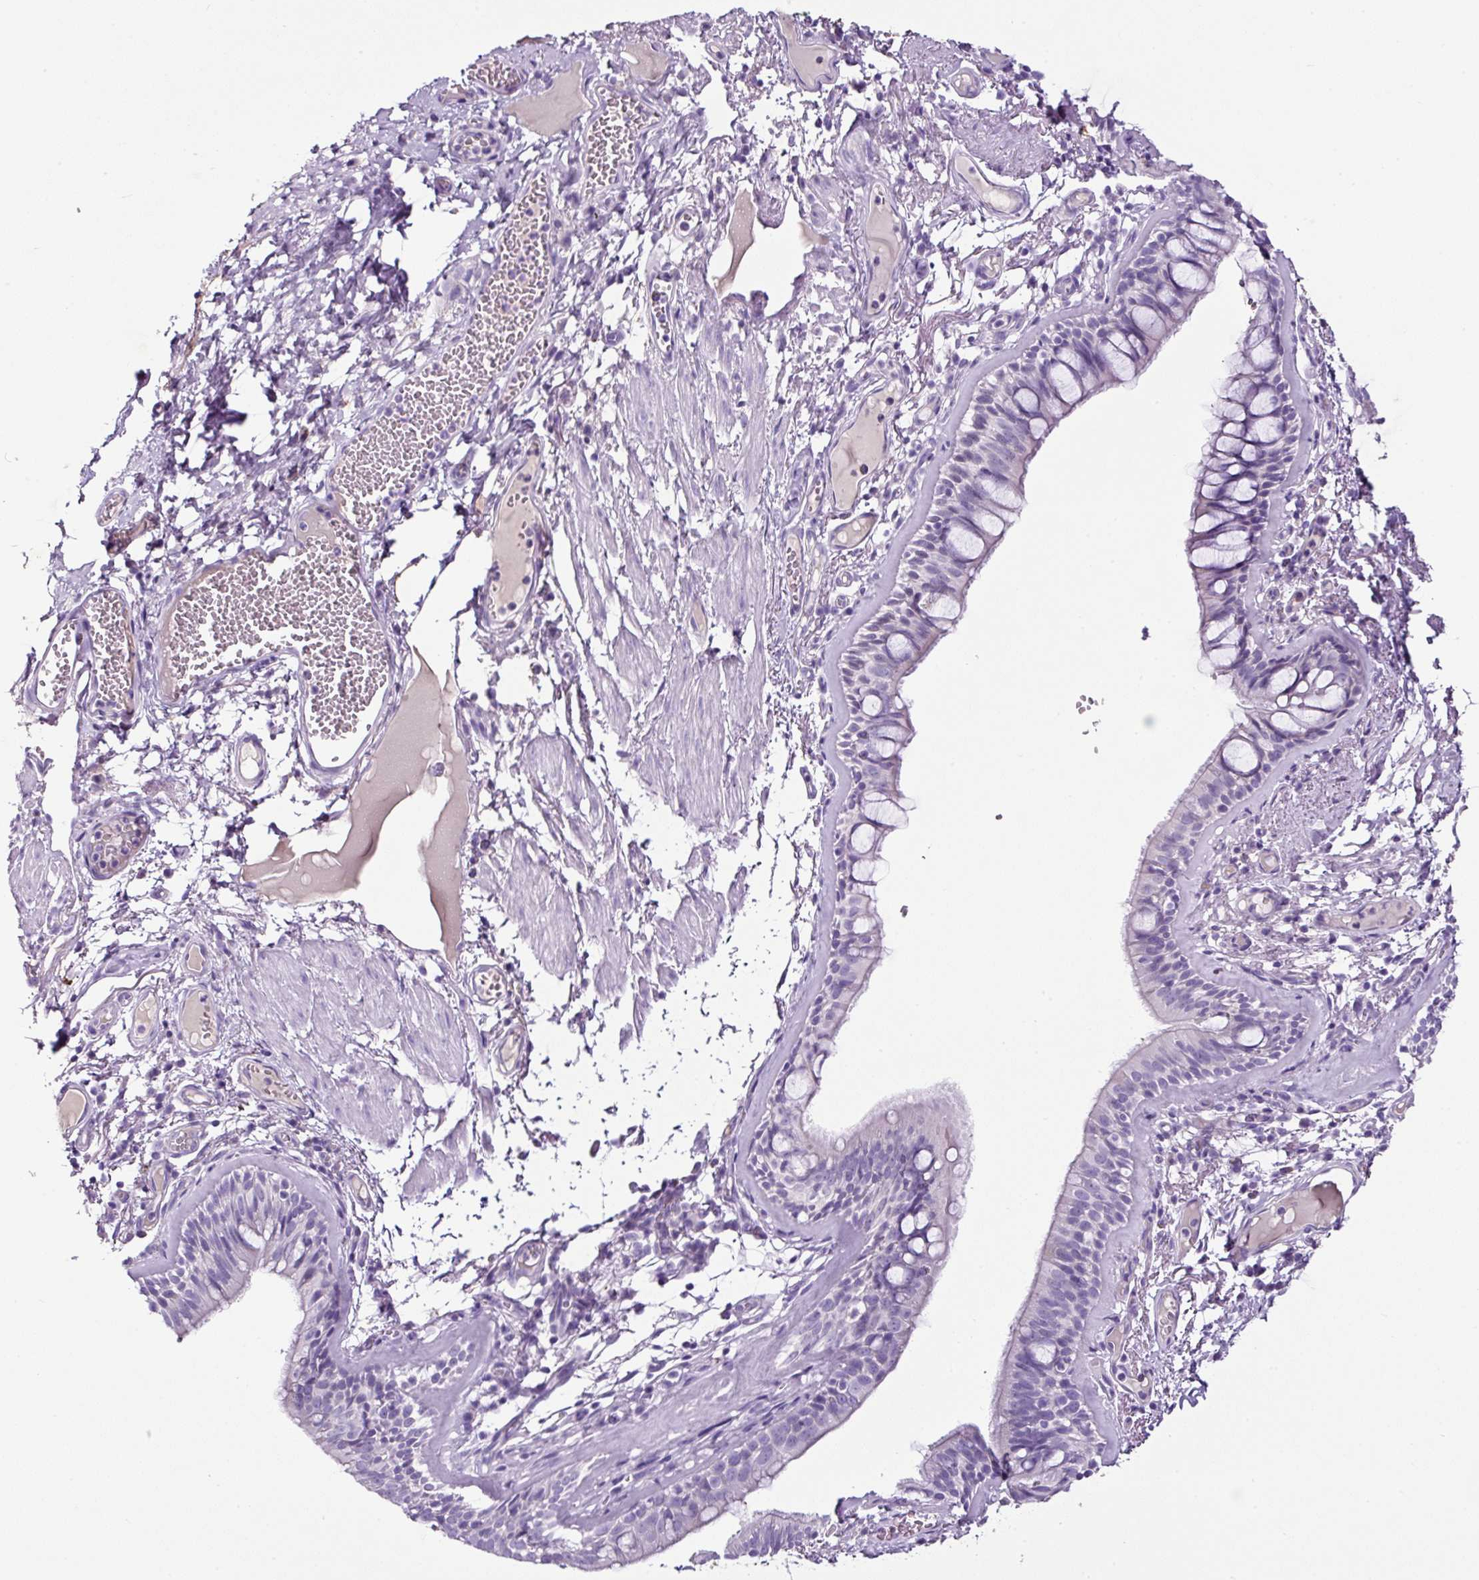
{"staining": {"intensity": "negative", "quantity": "none", "location": "none"}, "tissue": "bronchus", "cell_type": "Respiratory epithelial cells", "image_type": "normal", "snomed": [{"axis": "morphology", "description": "Normal tissue, NOS"}, {"axis": "topography", "description": "Cartilage tissue"}, {"axis": "topography", "description": "Bronchus"}], "caption": "Immunohistochemistry (IHC) photomicrograph of benign bronchus: bronchus stained with DAB demonstrates no significant protein positivity in respiratory epithelial cells.", "gene": "SP8", "patient": {"sex": "male", "age": 78}}